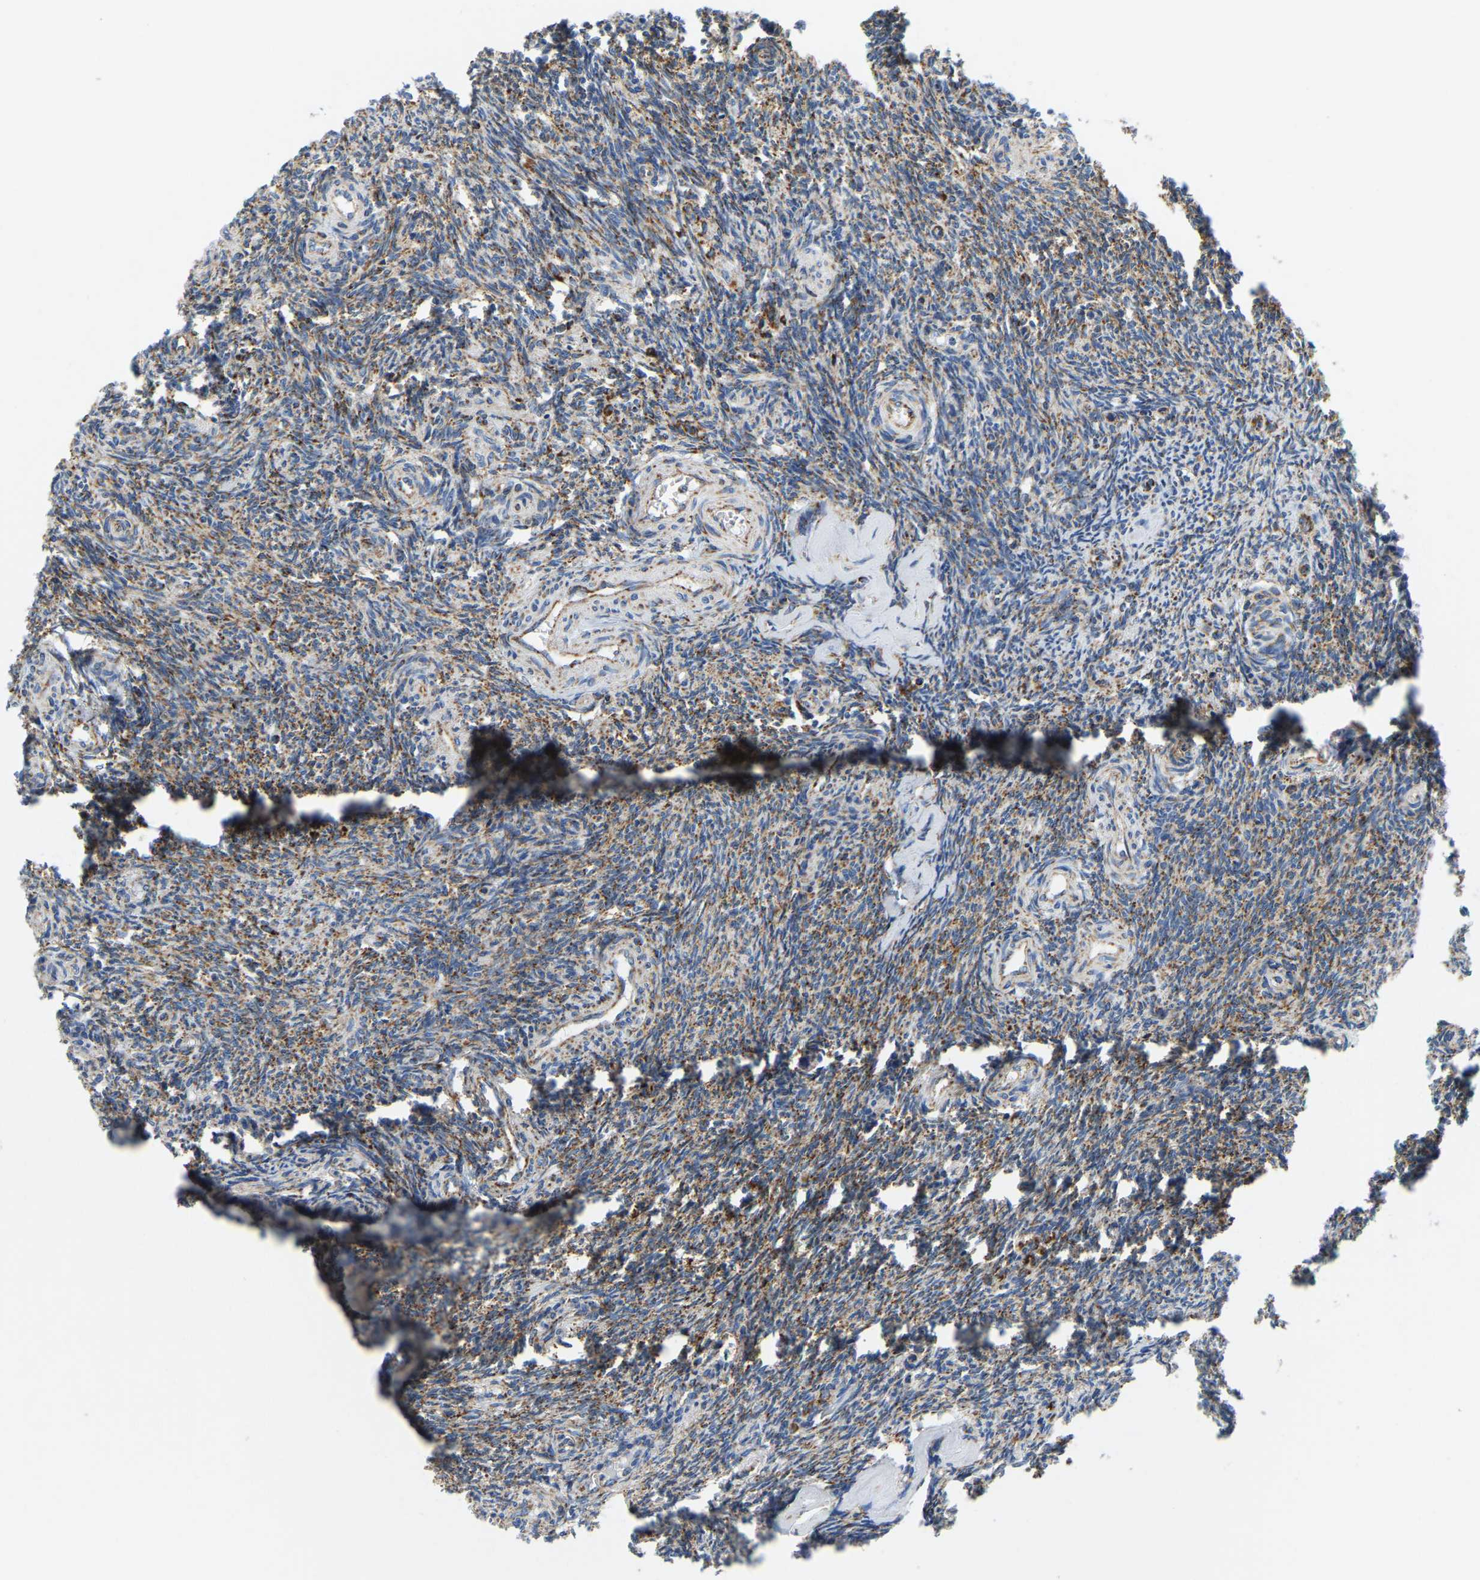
{"staining": {"intensity": "moderate", "quantity": ">75%", "location": "cytoplasmic/membranous"}, "tissue": "ovary", "cell_type": "Follicle cells", "image_type": "normal", "snomed": [{"axis": "morphology", "description": "Normal tissue, NOS"}, {"axis": "topography", "description": "Ovary"}], "caption": "IHC photomicrograph of unremarkable ovary: ovary stained using IHC shows medium levels of moderate protein expression localized specifically in the cytoplasmic/membranous of follicle cells, appearing as a cytoplasmic/membranous brown color.", "gene": "SFXN1", "patient": {"sex": "female", "age": 41}}